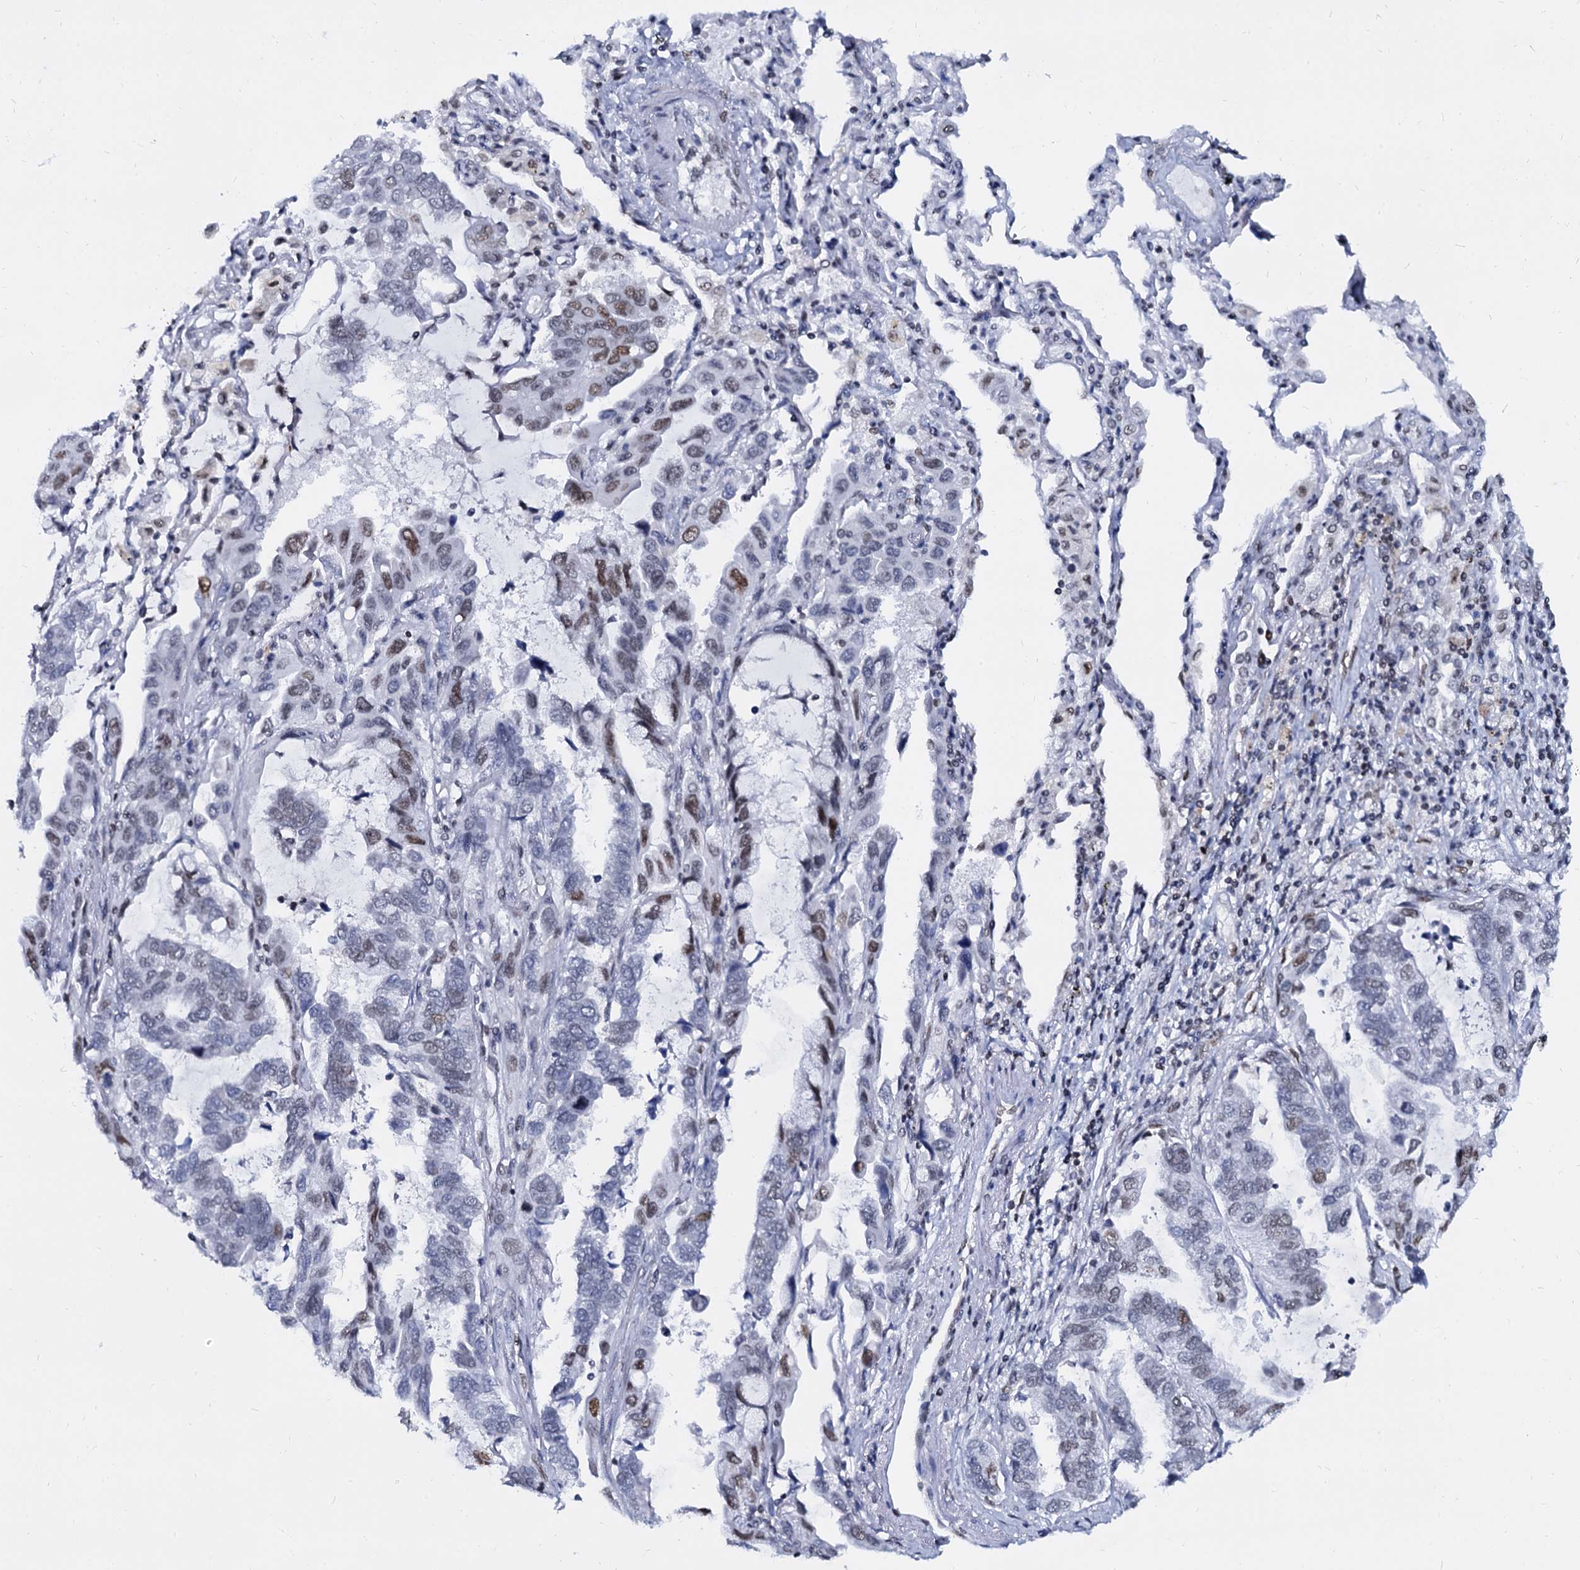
{"staining": {"intensity": "moderate", "quantity": "<25%", "location": "nuclear"}, "tissue": "lung cancer", "cell_type": "Tumor cells", "image_type": "cancer", "snomed": [{"axis": "morphology", "description": "Adenocarcinoma, NOS"}, {"axis": "topography", "description": "Lung"}], "caption": "Brown immunohistochemical staining in lung adenocarcinoma reveals moderate nuclear expression in about <25% of tumor cells. (Stains: DAB in brown, nuclei in blue, Microscopy: brightfield microscopy at high magnification).", "gene": "CMAS", "patient": {"sex": "male", "age": 64}}